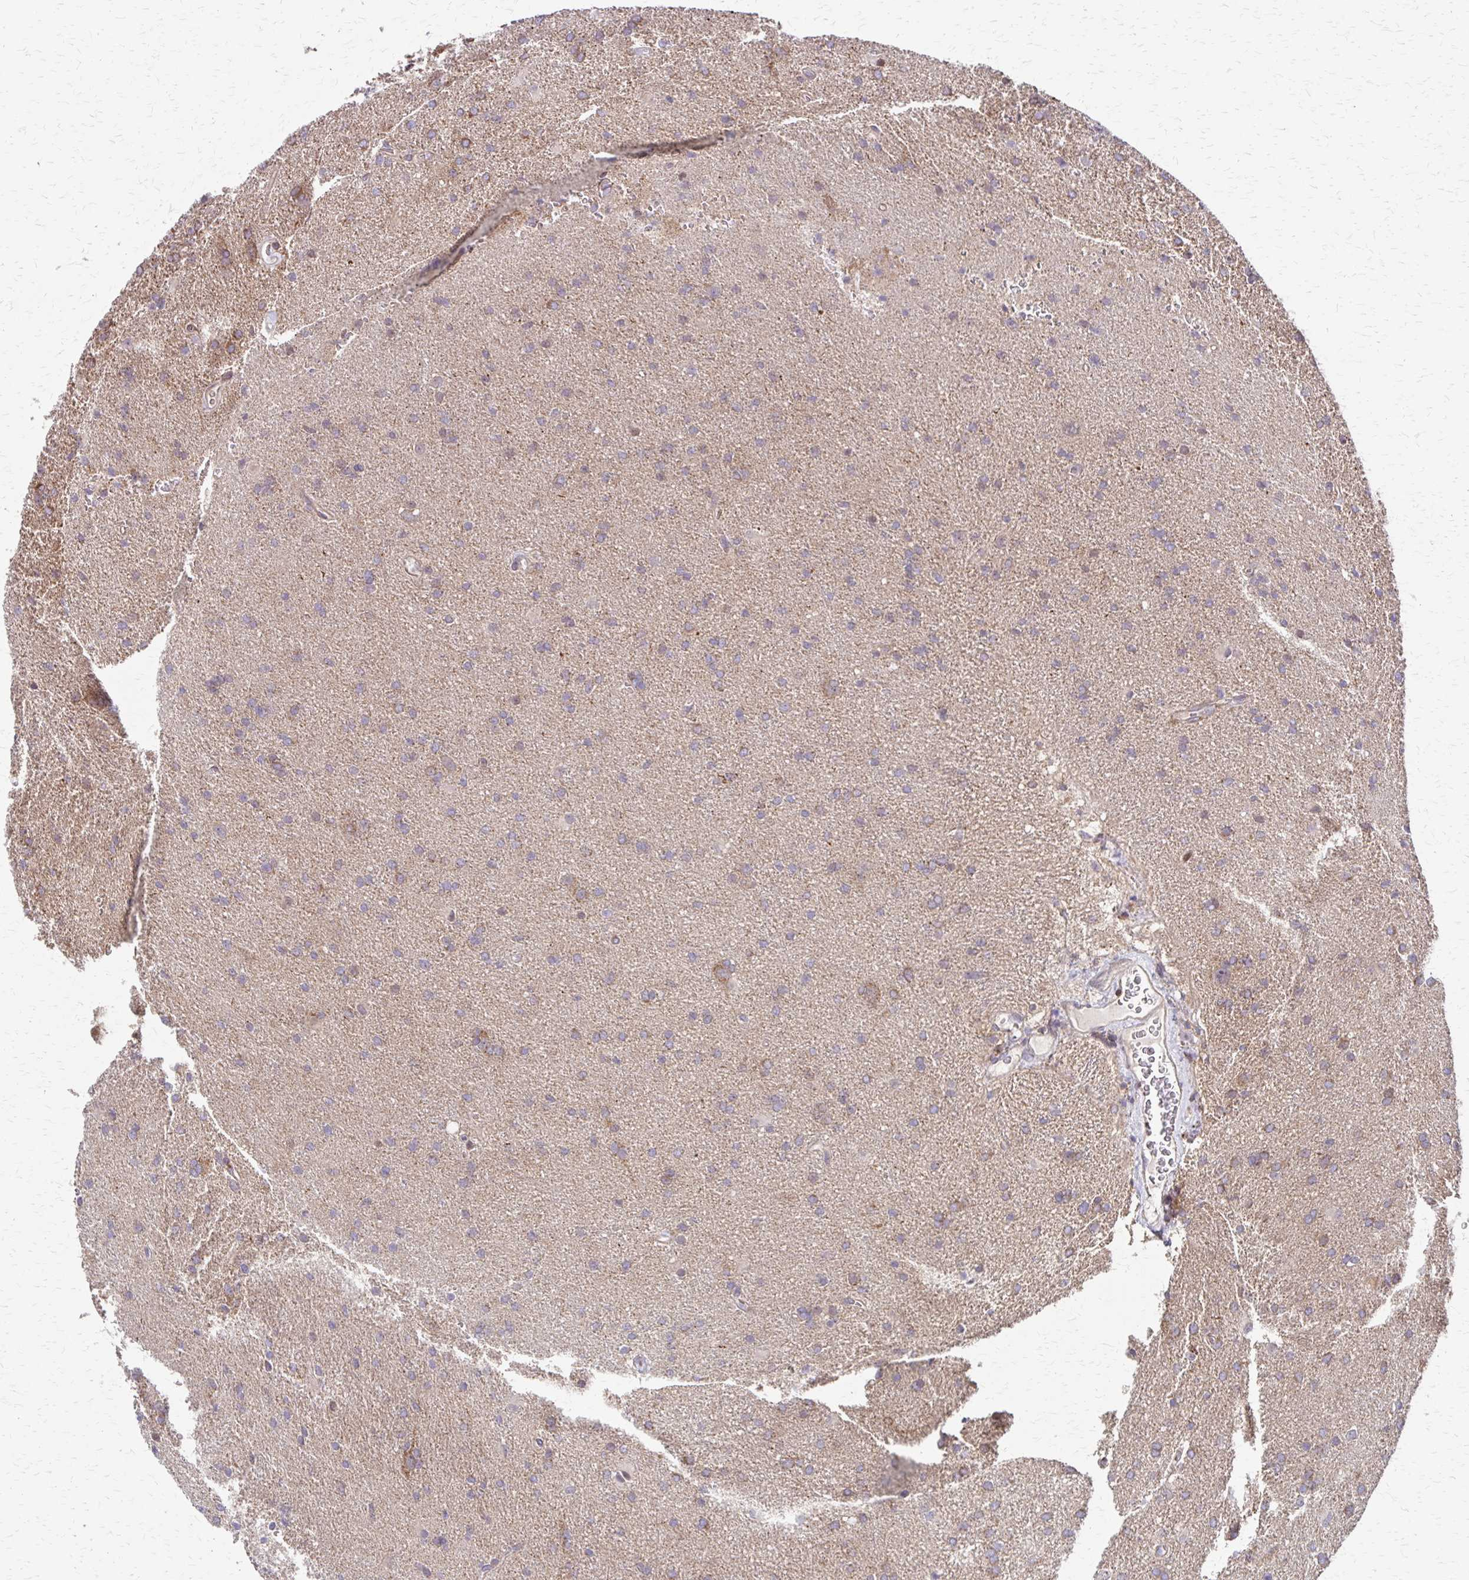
{"staining": {"intensity": "weak", "quantity": "25%-75%", "location": "cytoplasmic/membranous"}, "tissue": "glioma", "cell_type": "Tumor cells", "image_type": "cancer", "snomed": [{"axis": "morphology", "description": "Glioma, malignant, Low grade"}, {"axis": "topography", "description": "Brain"}], "caption": "Brown immunohistochemical staining in malignant glioma (low-grade) demonstrates weak cytoplasmic/membranous expression in approximately 25%-75% of tumor cells.", "gene": "EEF2", "patient": {"sex": "male", "age": 66}}